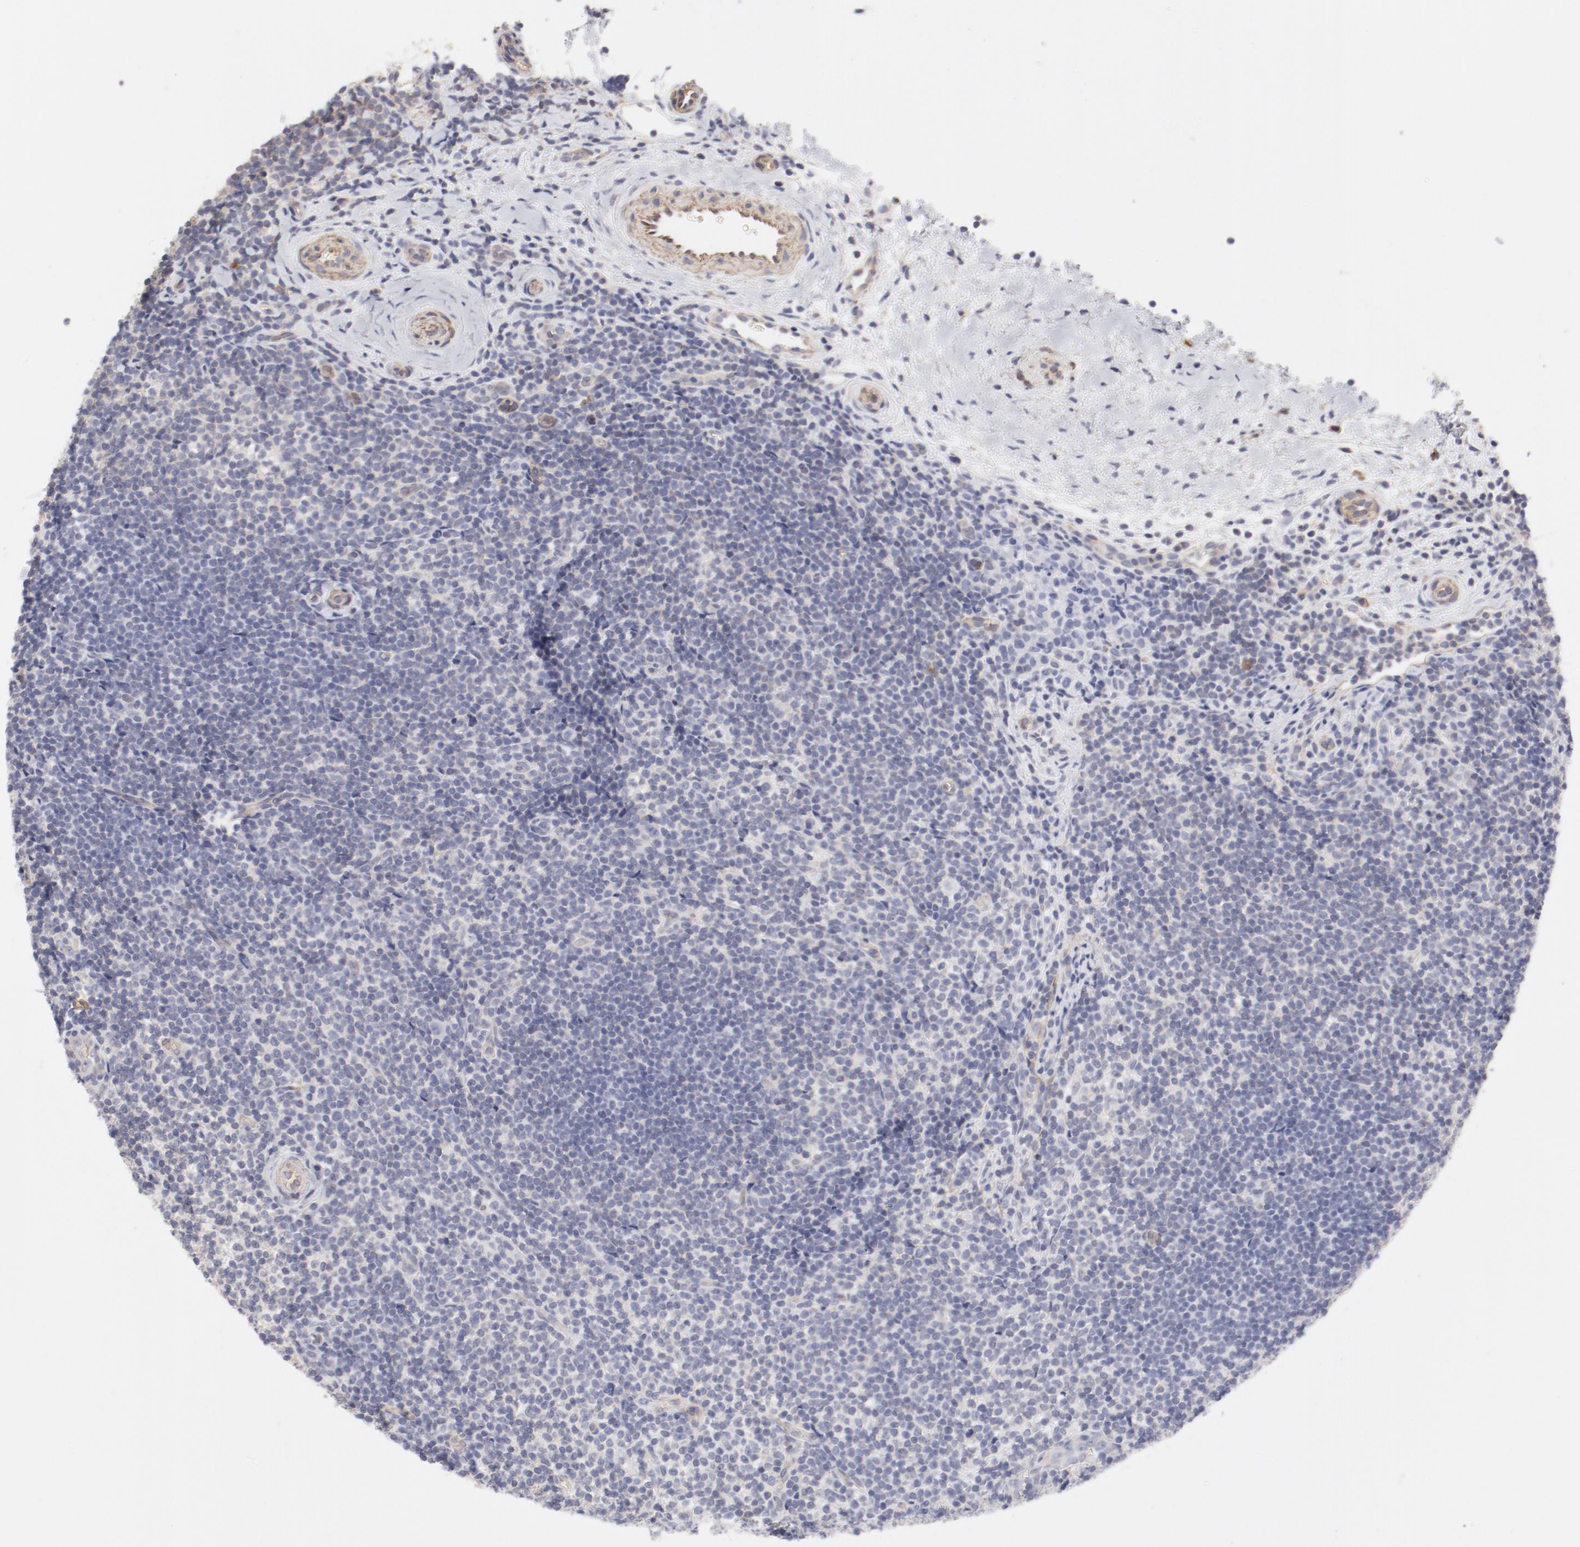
{"staining": {"intensity": "weak", "quantity": "<25%", "location": "cytoplasmic/membranous"}, "tissue": "lymphoma", "cell_type": "Tumor cells", "image_type": "cancer", "snomed": [{"axis": "morphology", "description": "Malignant lymphoma, non-Hodgkin's type, Low grade"}, {"axis": "topography", "description": "Lymph node"}], "caption": "Malignant lymphoma, non-Hodgkin's type (low-grade) was stained to show a protein in brown. There is no significant staining in tumor cells.", "gene": "LAX1", "patient": {"sex": "female", "age": 76}}